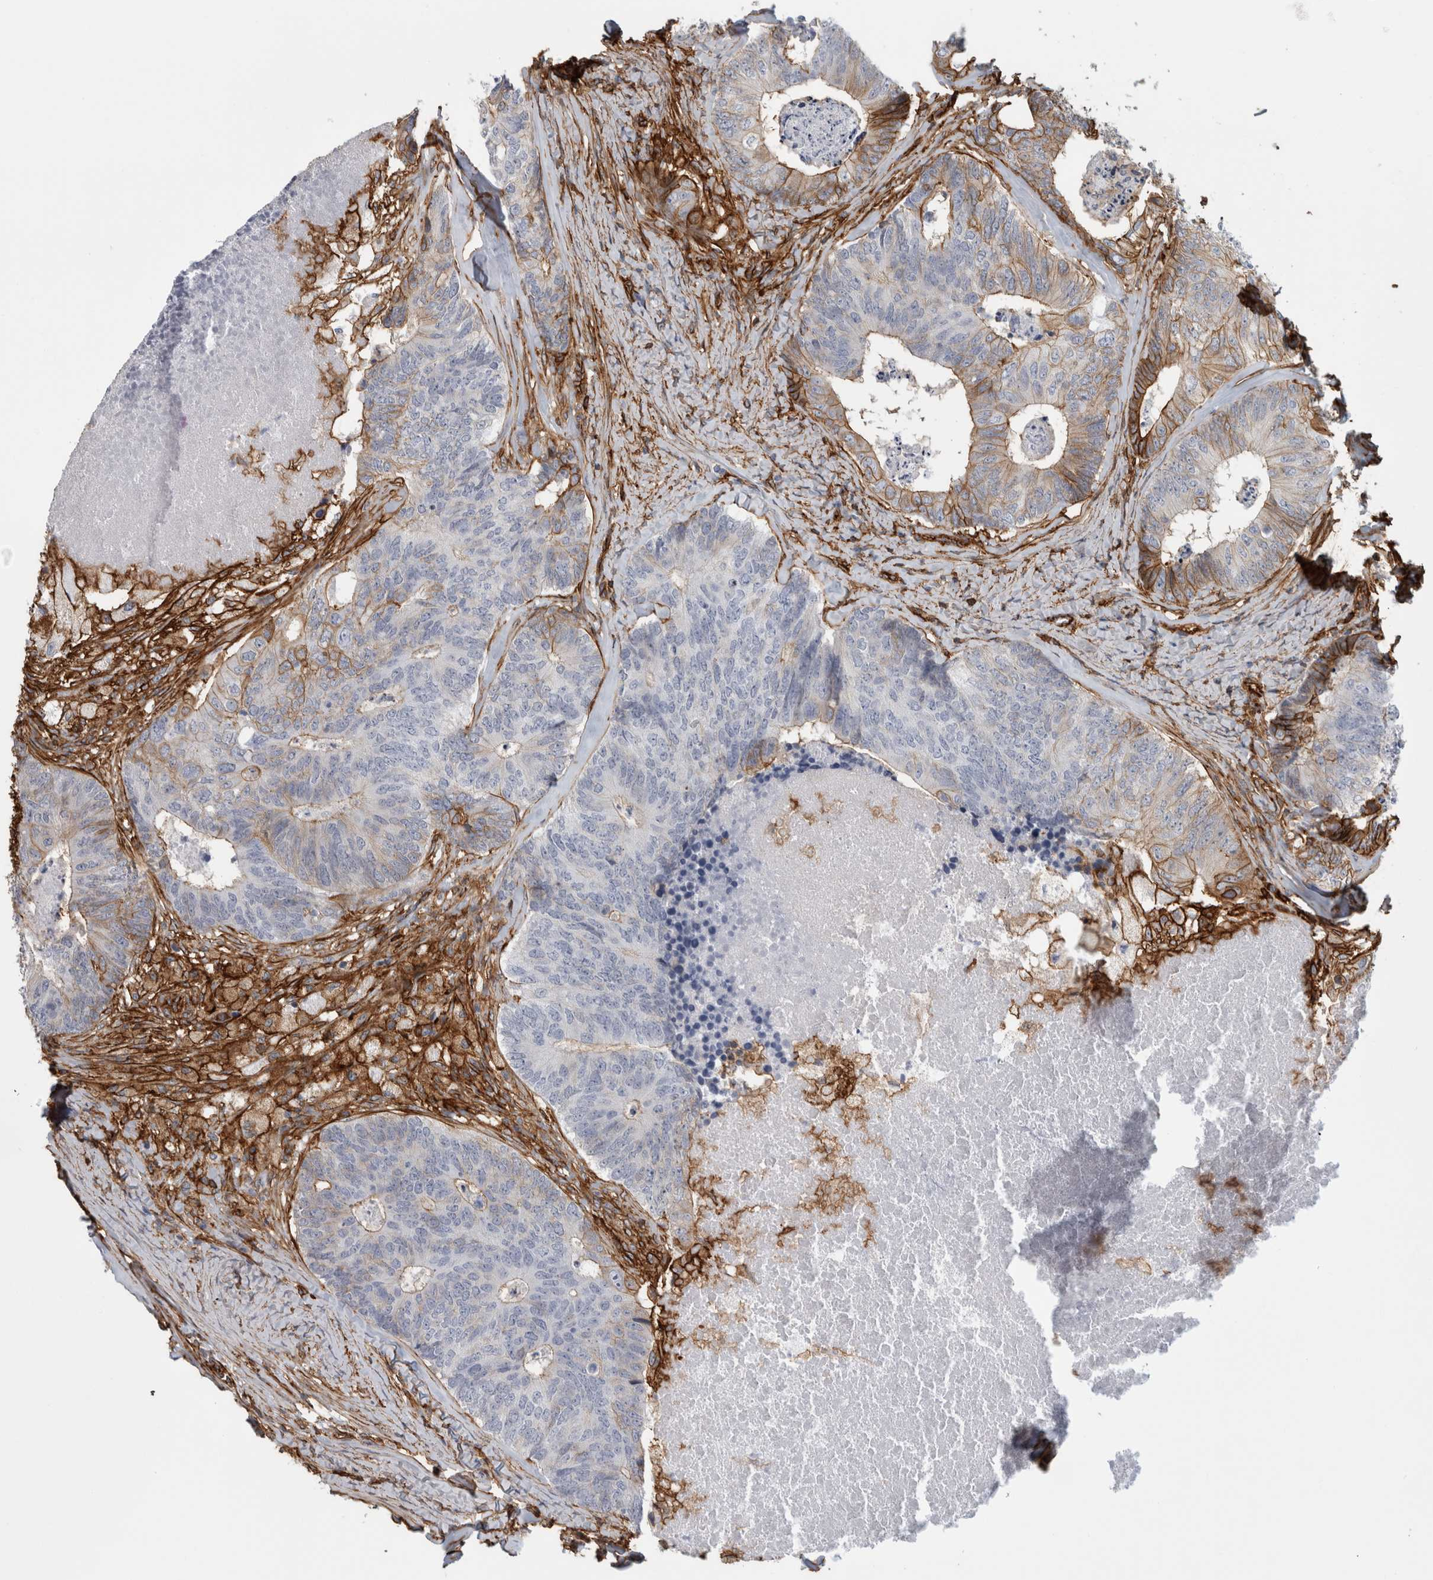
{"staining": {"intensity": "moderate", "quantity": "25%-75%", "location": "cytoplasmic/membranous"}, "tissue": "colorectal cancer", "cell_type": "Tumor cells", "image_type": "cancer", "snomed": [{"axis": "morphology", "description": "Adenocarcinoma, NOS"}, {"axis": "topography", "description": "Colon"}], "caption": "Immunohistochemical staining of human colorectal cancer displays medium levels of moderate cytoplasmic/membranous staining in approximately 25%-75% of tumor cells.", "gene": "AHNAK", "patient": {"sex": "female", "age": 67}}